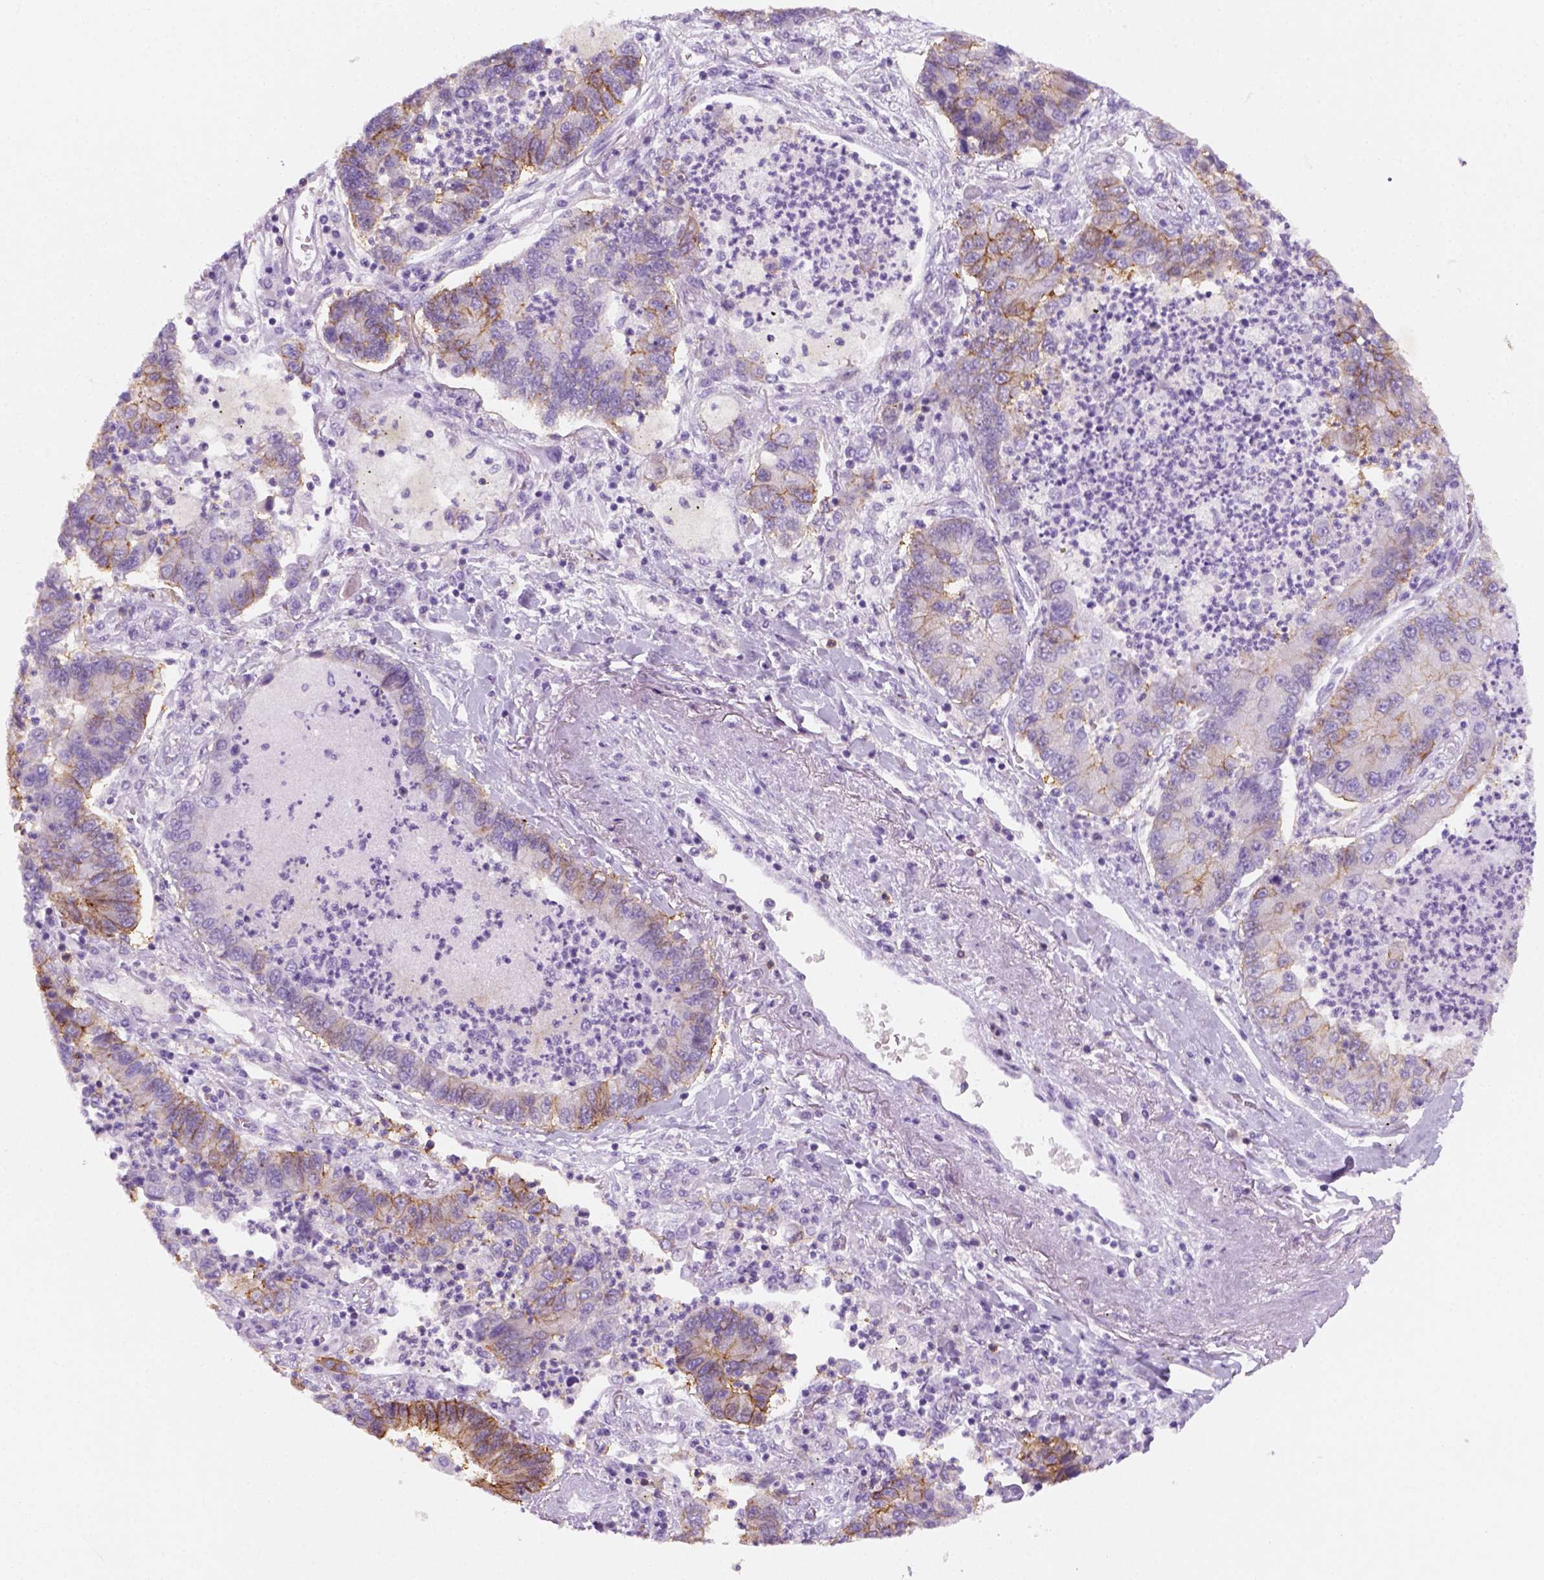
{"staining": {"intensity": "moderate", "quantity": "<25%", "location": "cytoplasmic/membranous"}, "tissue": "lung cancer", "cell_type": "Tumor cells", "image_type": "cancer", "snomed": [{"axis": "morphology", "description": "Adenocarcinoma, NOS"}, {"axis": "topography", "description": "Lung"}], "caption": "Immunohistochemical staining of lung adenocarcinoma exhibits moderate cytoplasmic/membranous protein expression in about <25% of tumor cells. (IHC, brightfield microscopy, high magnification).", "gene": "AQP3", "patient": {"sex": "female", "age": 57}}